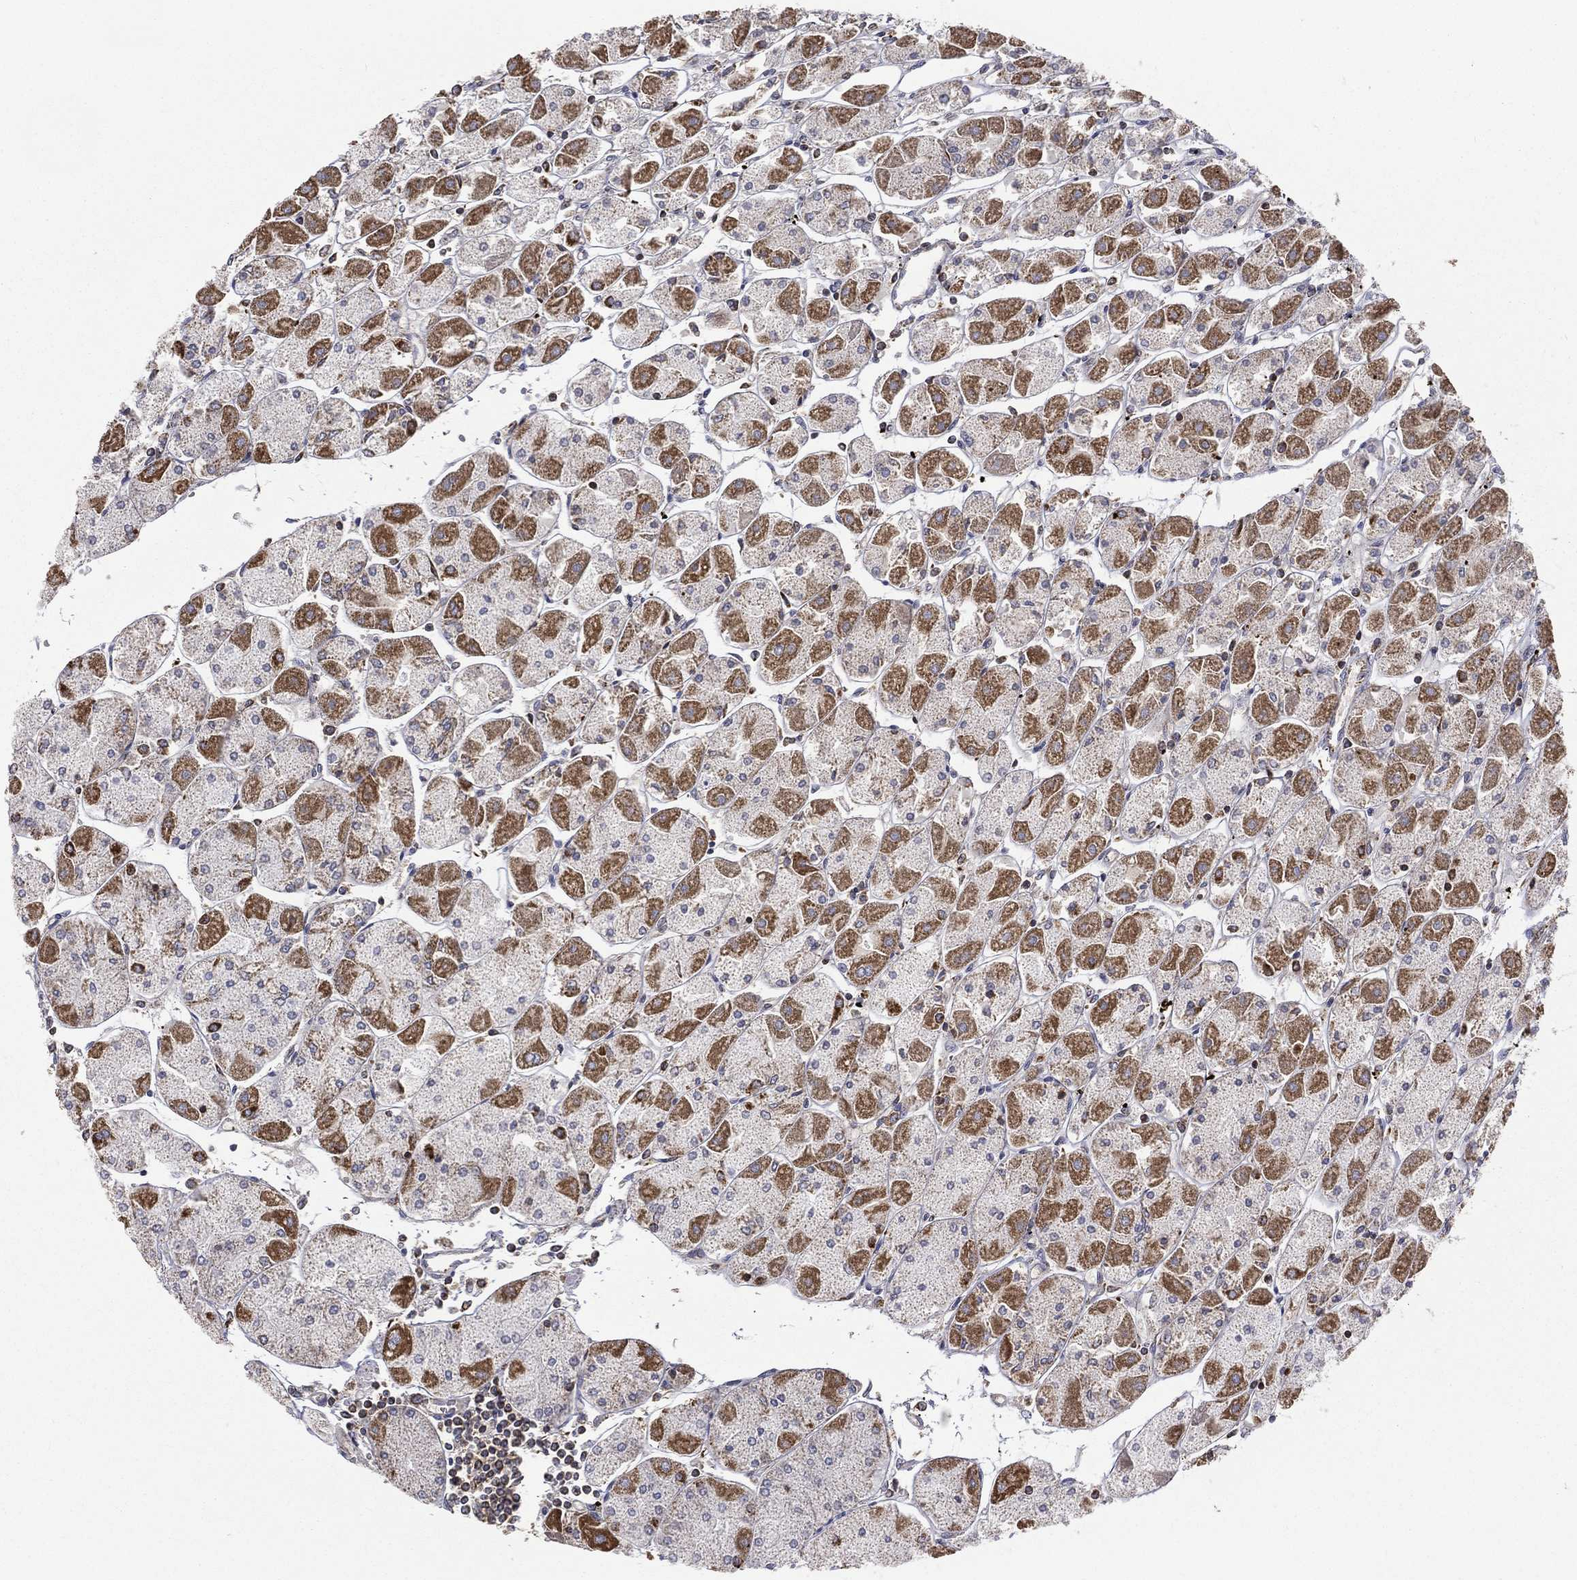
{"staining": {"intensity": "moderate", "quantity": "25%-75%", "location": "cytoplasmic/membranous"}, "tissue": "stomach", "cell_type": "Glandular cells", "image_type": "normal", "snomed": [{"axis": "morphology", "description": "Normal tissue, NOS"}, {"axis": "topography", "description": "Stomach"}], "caption": "Stomach stained with DAB immunohistochemistry demonstrates medium levels of moderate cytoplasmic/membranous staining in about 25%-75% of glandular cells. (DAB (3,3'-diaminobenzidine) IHC with brightfield microscopy, high magnification).", "gene": "RIN3", "patient": {"sex": "male", "age": 70}}